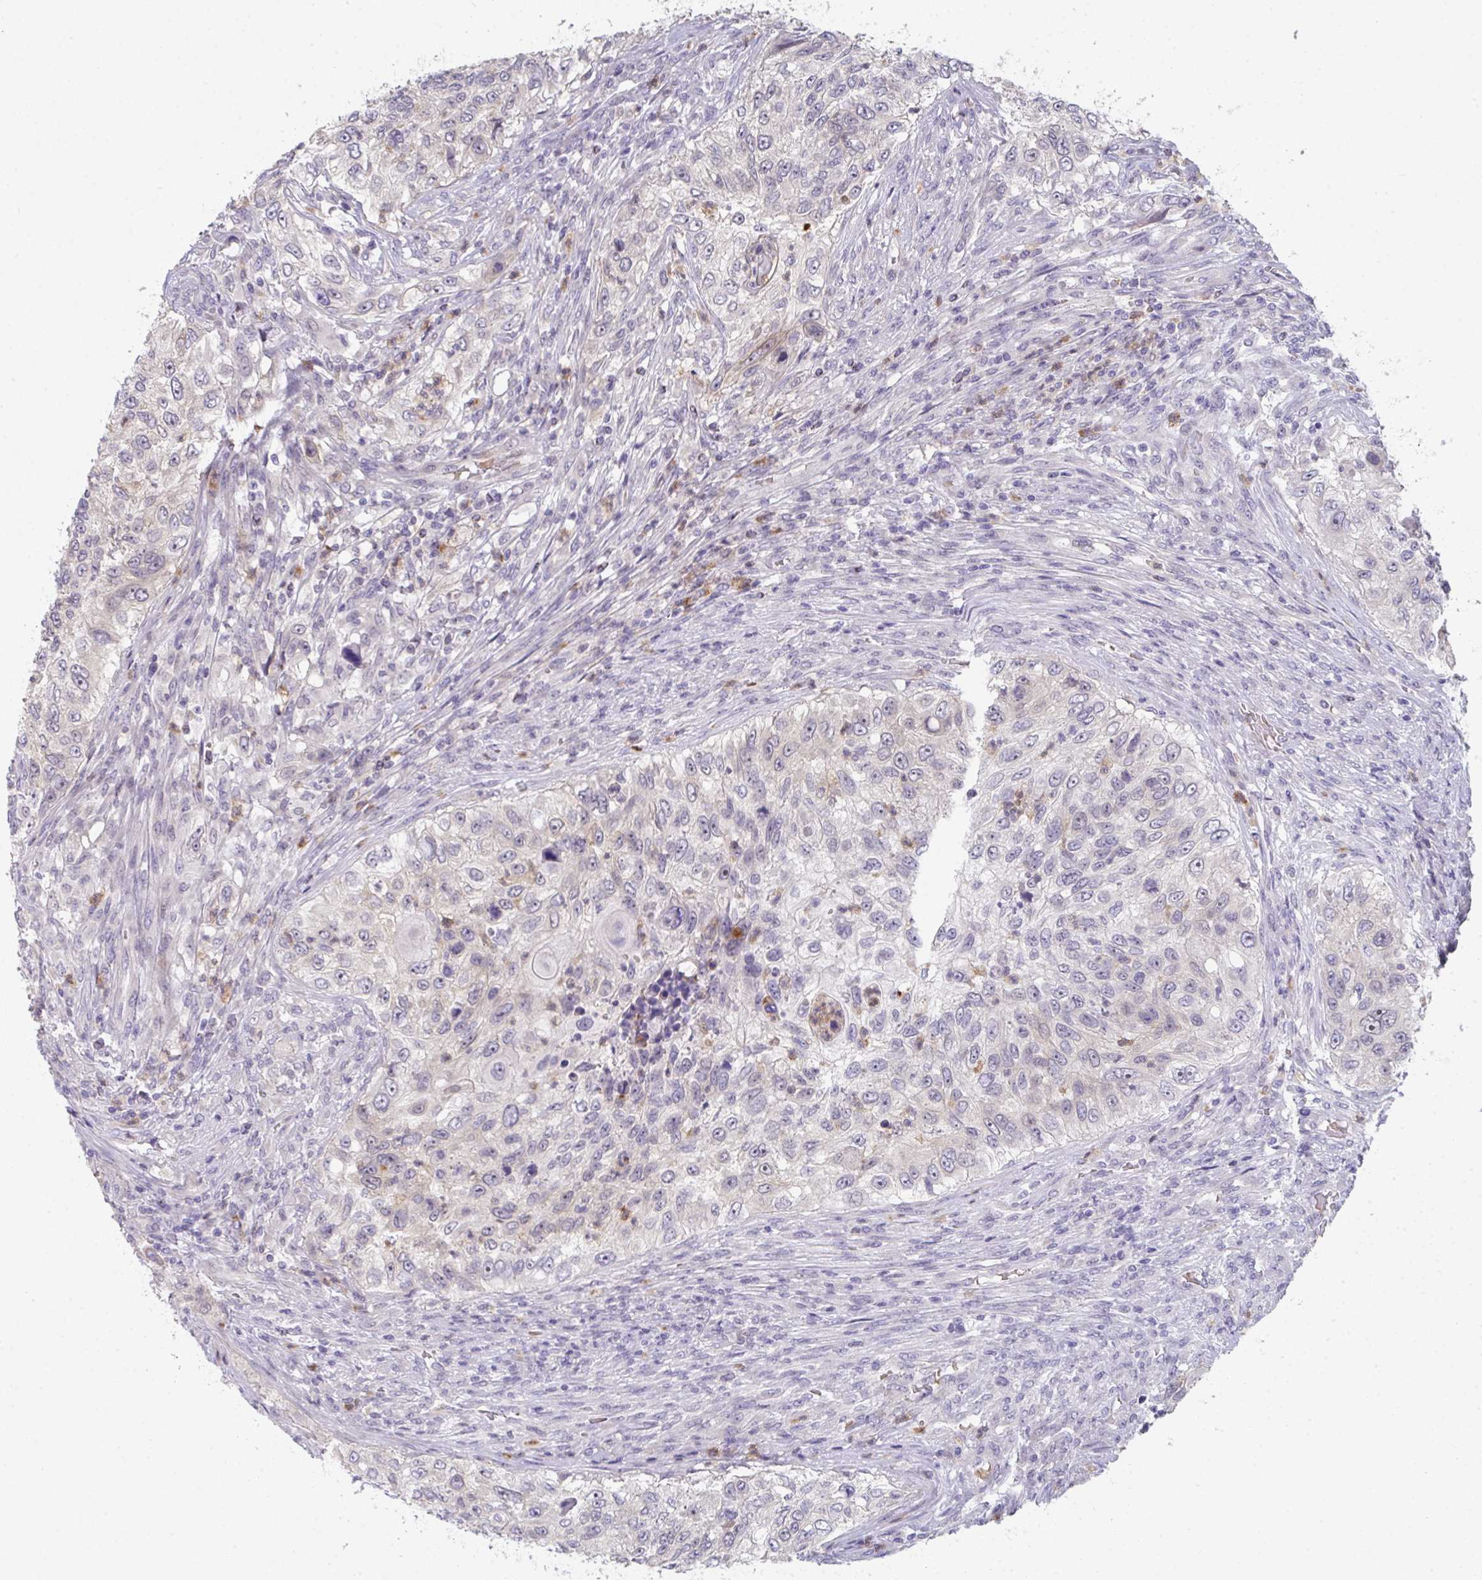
{"staining": {"intensity": "weak", "quantity": "<25%", "location": "nuclear"}, "tissue": "urothelial cancer", "cell_type": "Tumor cells", "image_type": "cancer", "snomed": [{"axis": "morphology", "description": "Urothelial carcinoma, High grade"}, {"axis": "topography", "description": "Urinary bladder"}], "caption": "Protein analysis of urothelial cancer displays no significant staining in tumor cells.", "gene": "RIOK1", "patient": {"sex": "female", "age": 60}}